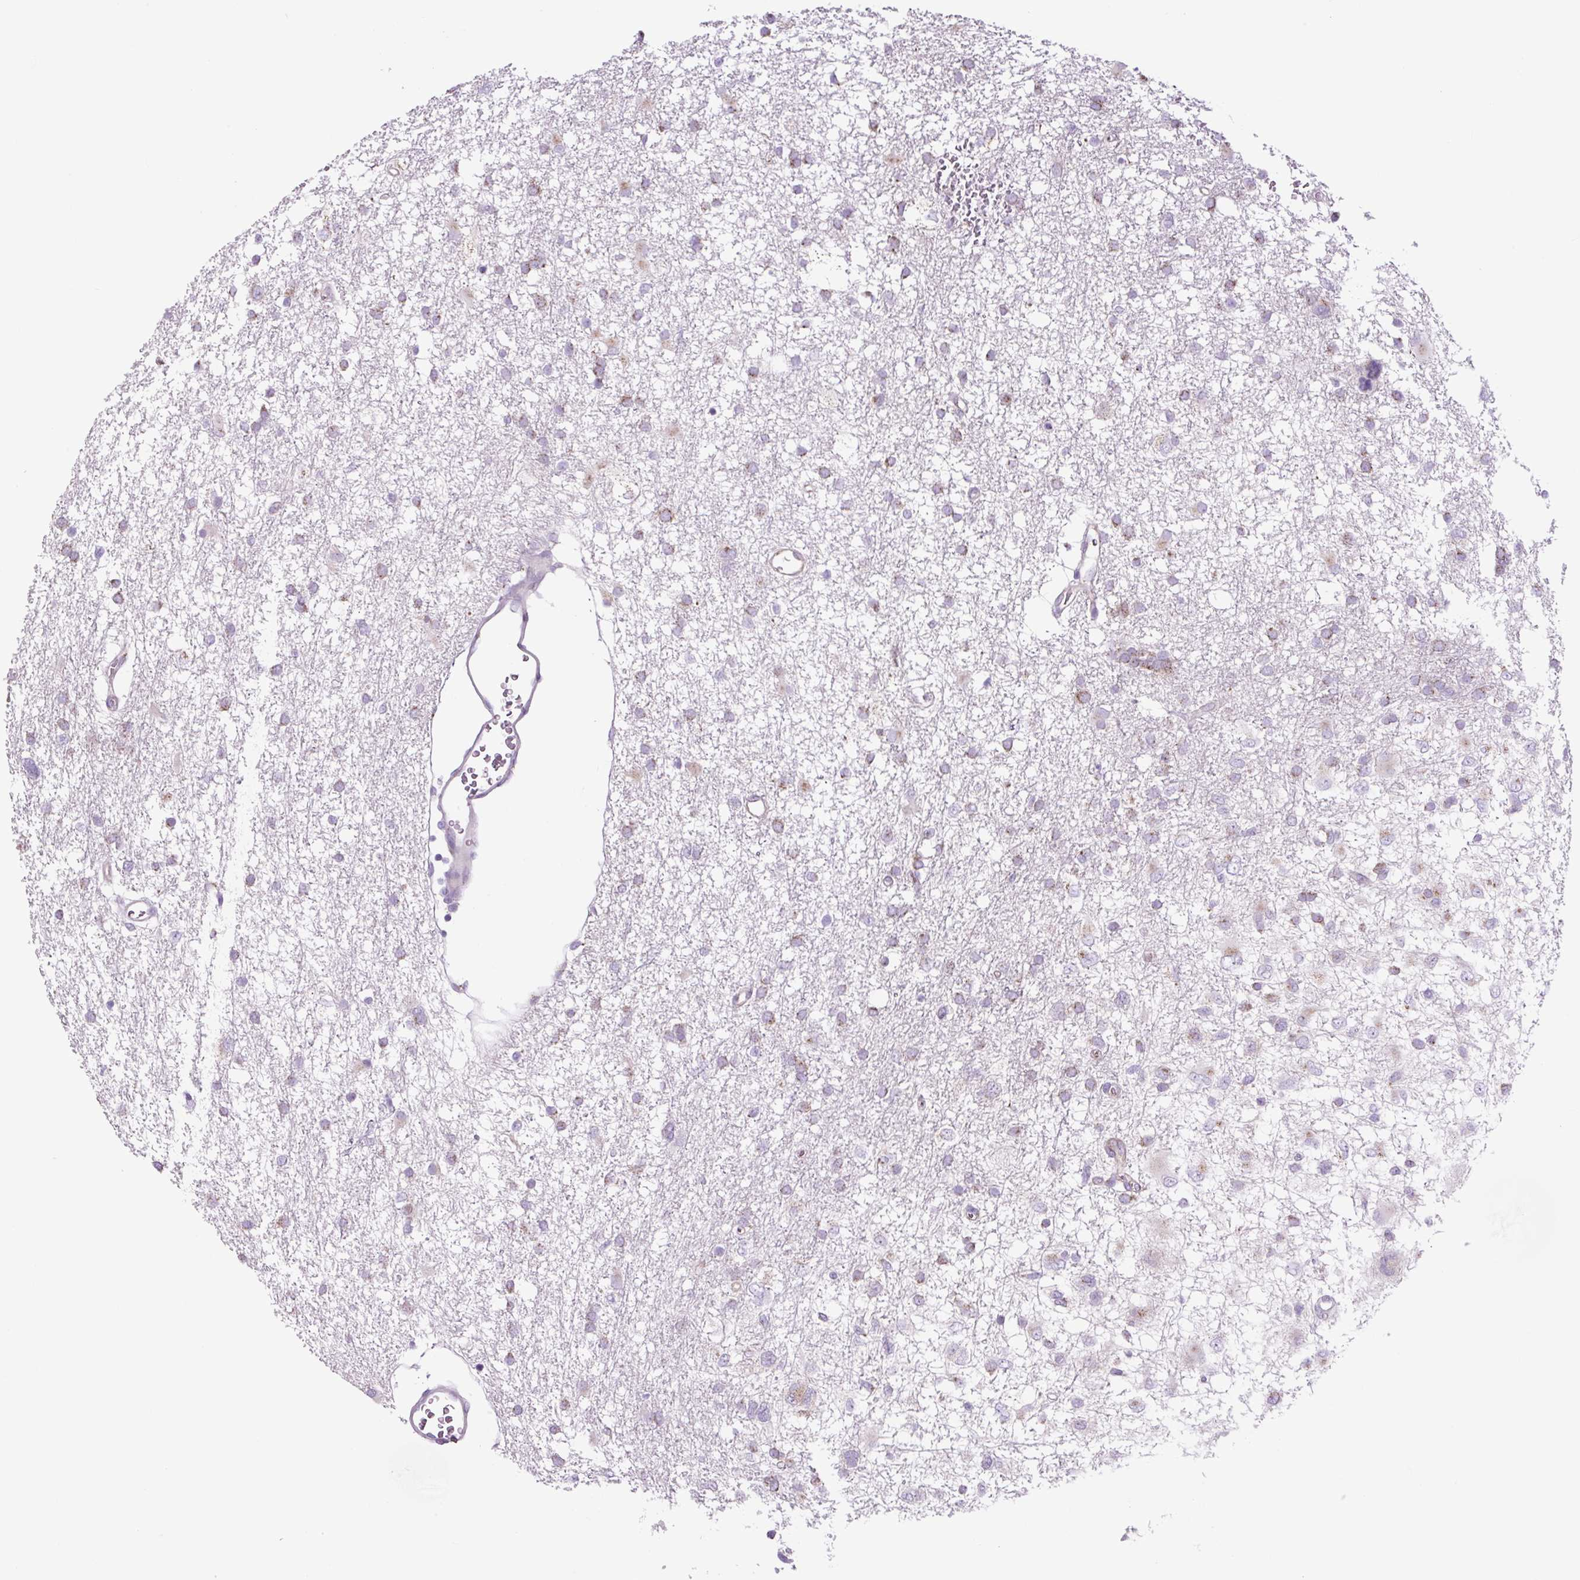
{"staining": {"intensity": "moderate", "quantity": "25%-75%", "location": "cytoplasmic/membranous"}, "tissue": "glioma", "cell_type": "Tumor cells", "image_type": "cancer", "snomed": [{"axis": "morphology", "description": "Glioma, malignant, High grade"}, {"axis": "topography", "description": "Brain"}], "caption": "DAB immunohistochemical staining of human glioma exhibits moderate cytoplasmic/membranous protein expression in about 25%-75% of tumor cells.", "gene": "GORASP1", "patient": {"sex": "male", "age": 61}}